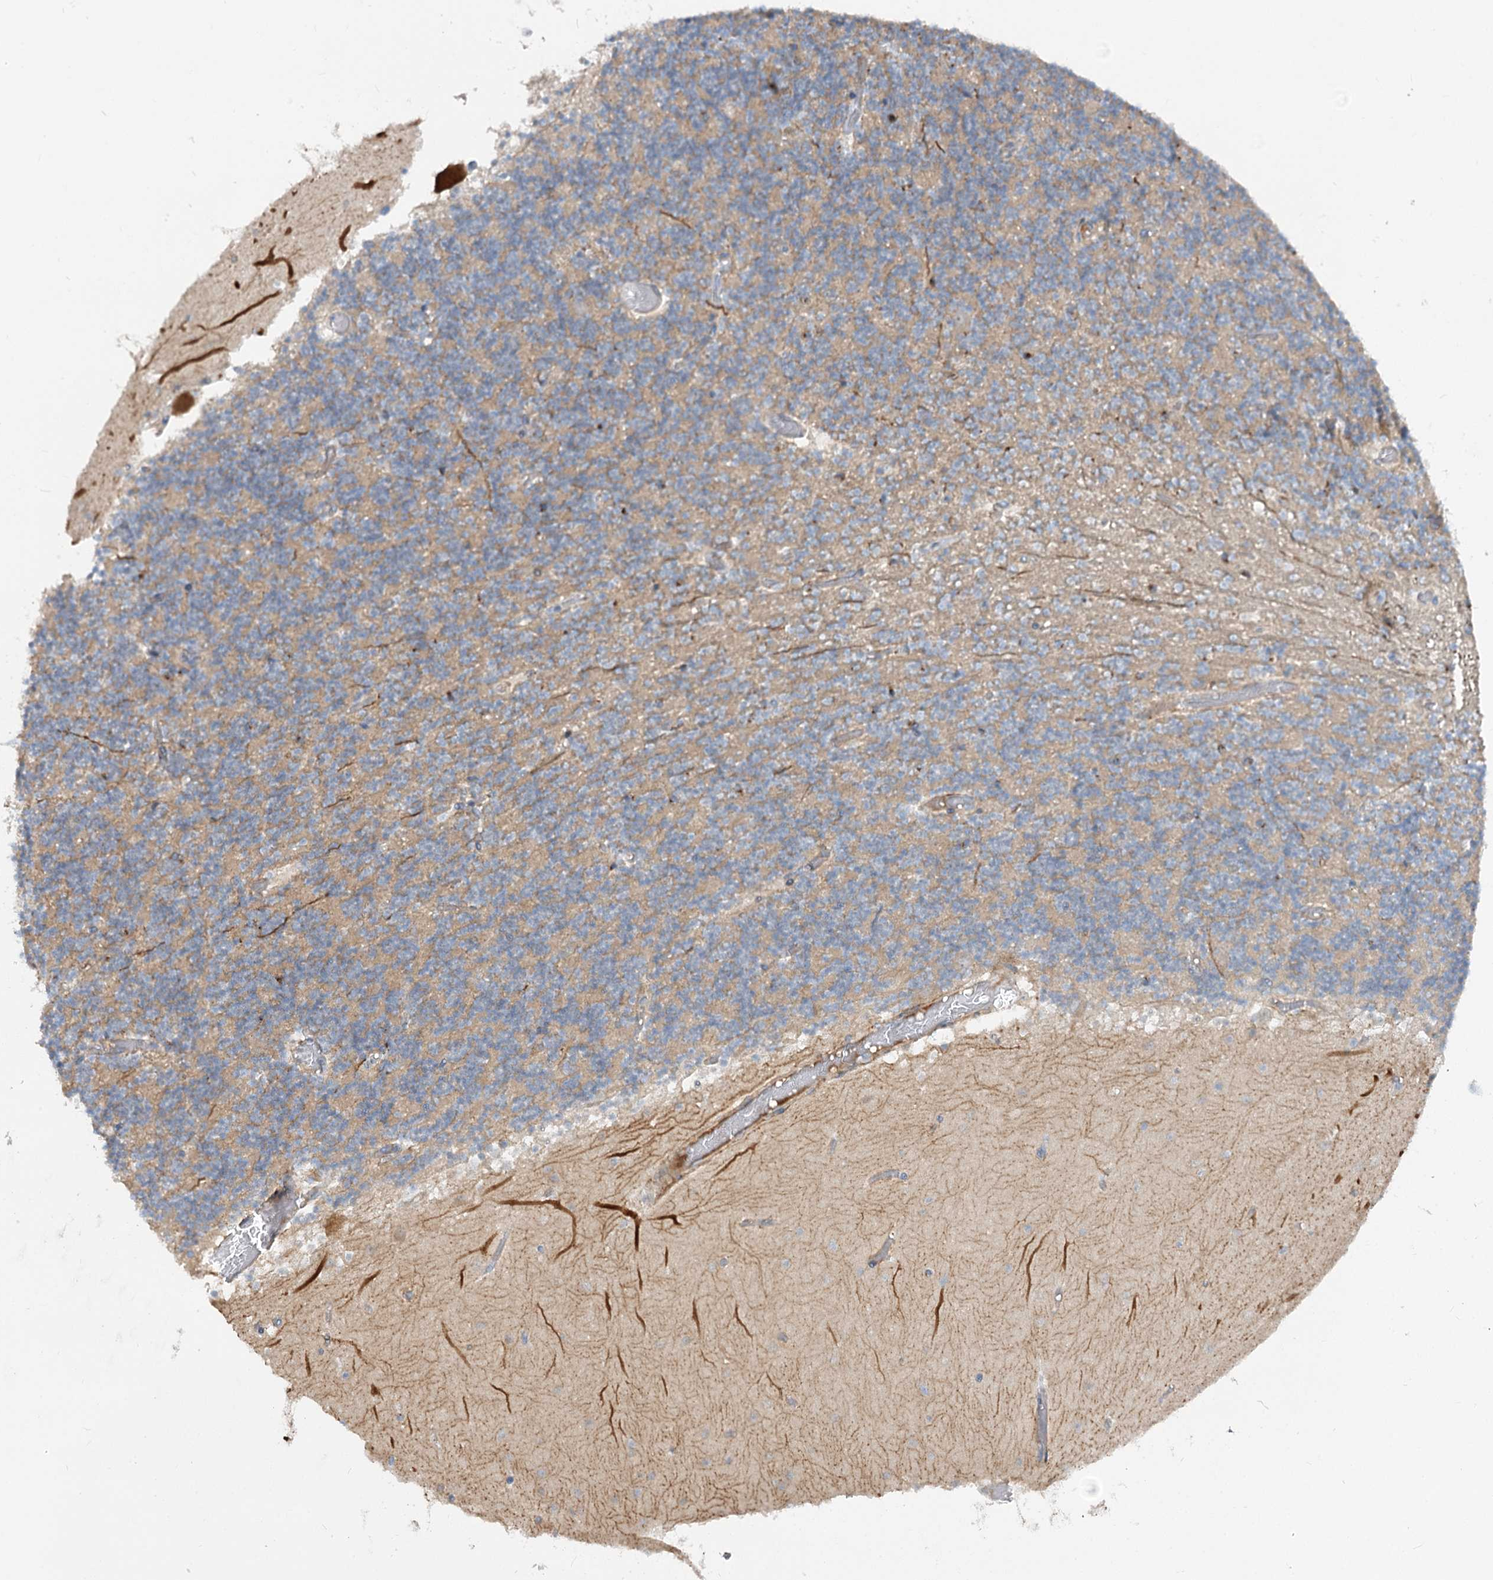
{"staining": {"intensity": "weak", "quantity": "<25%", "location": "cytoplasmic/membranous"}, "tissue": "cerebellum", "cell_type": "Cells in granular layer", "image_type": "normal", "snomed": [{"axis": "morphology", "description": "Normal tissue, NOS"}, {"axis": "topography", "description": "Cerebellum"}], "caption": "Immunohistochemistry (IHC) histopathology image of unremarkable cerebellum: human cerebellum stained with DAB (3,3'-diaminobenzidine) reveals no significant protein positivity in cells in granular layer.", "gene": "FGF19", "patient": {"sex": "female", "age": 28}}